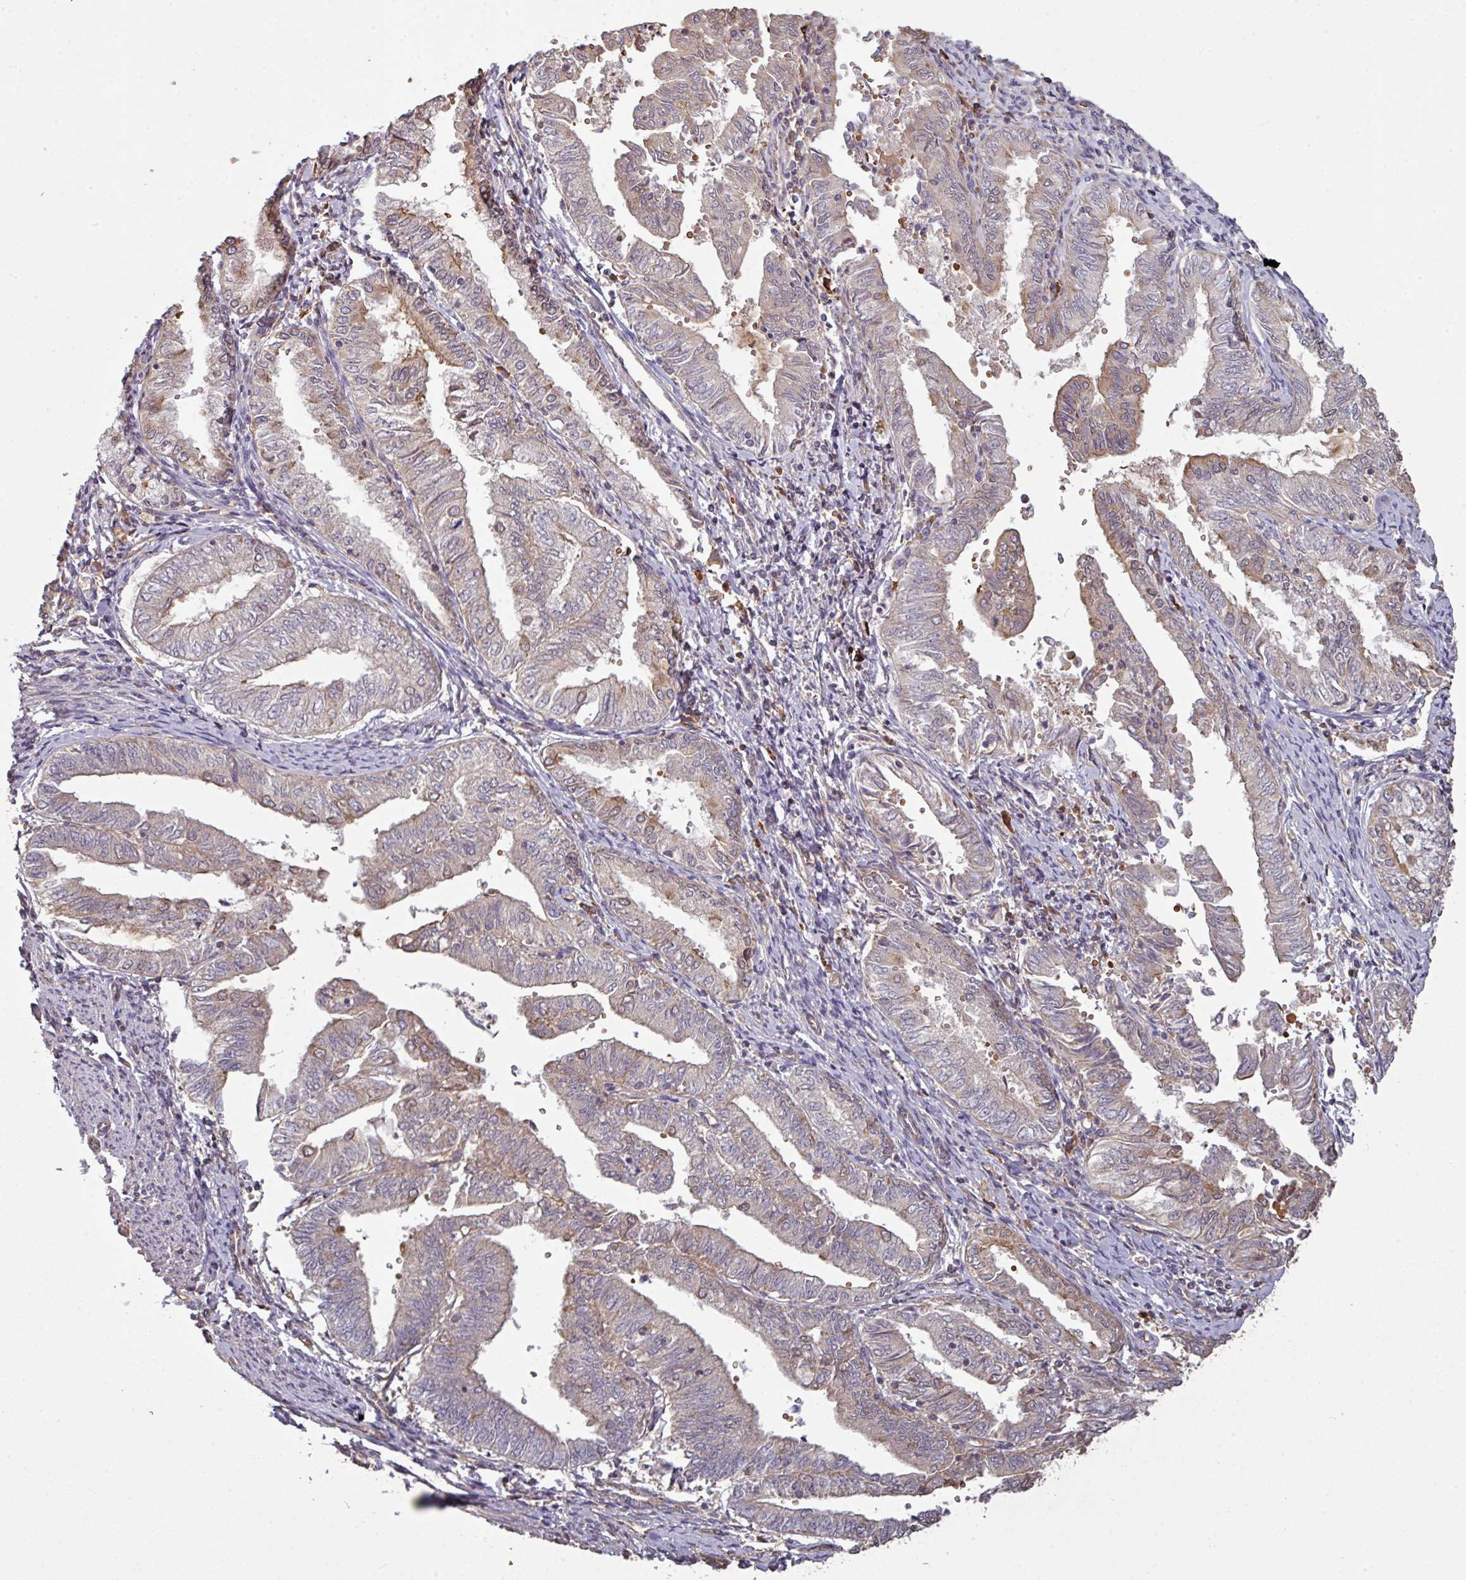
{"staining": {"intensity": "moderate", "quantity": "<25%", "location": "cytoplasmic/membranous"}, "tissue": "endometrial cancer", "cell_type": "Tumor cells", "image_type": "cancer", "snomed": [{"axis": "morphology", "description": "Adenocarcinoma, NOS"}, {"axis": "topography", "description": "Endometrium"}], "caption": "Endometrial cancer (adenocarcinoma) stained with DAB (3,3'-diaminobenzidine) immunohistochemistry exhibits low levels of moderate cytoplasmic/membranous staining in approximately <25% of tumor cells.", "gene": "NHSL2", "patient": {"sex": "female", "age": 66}}